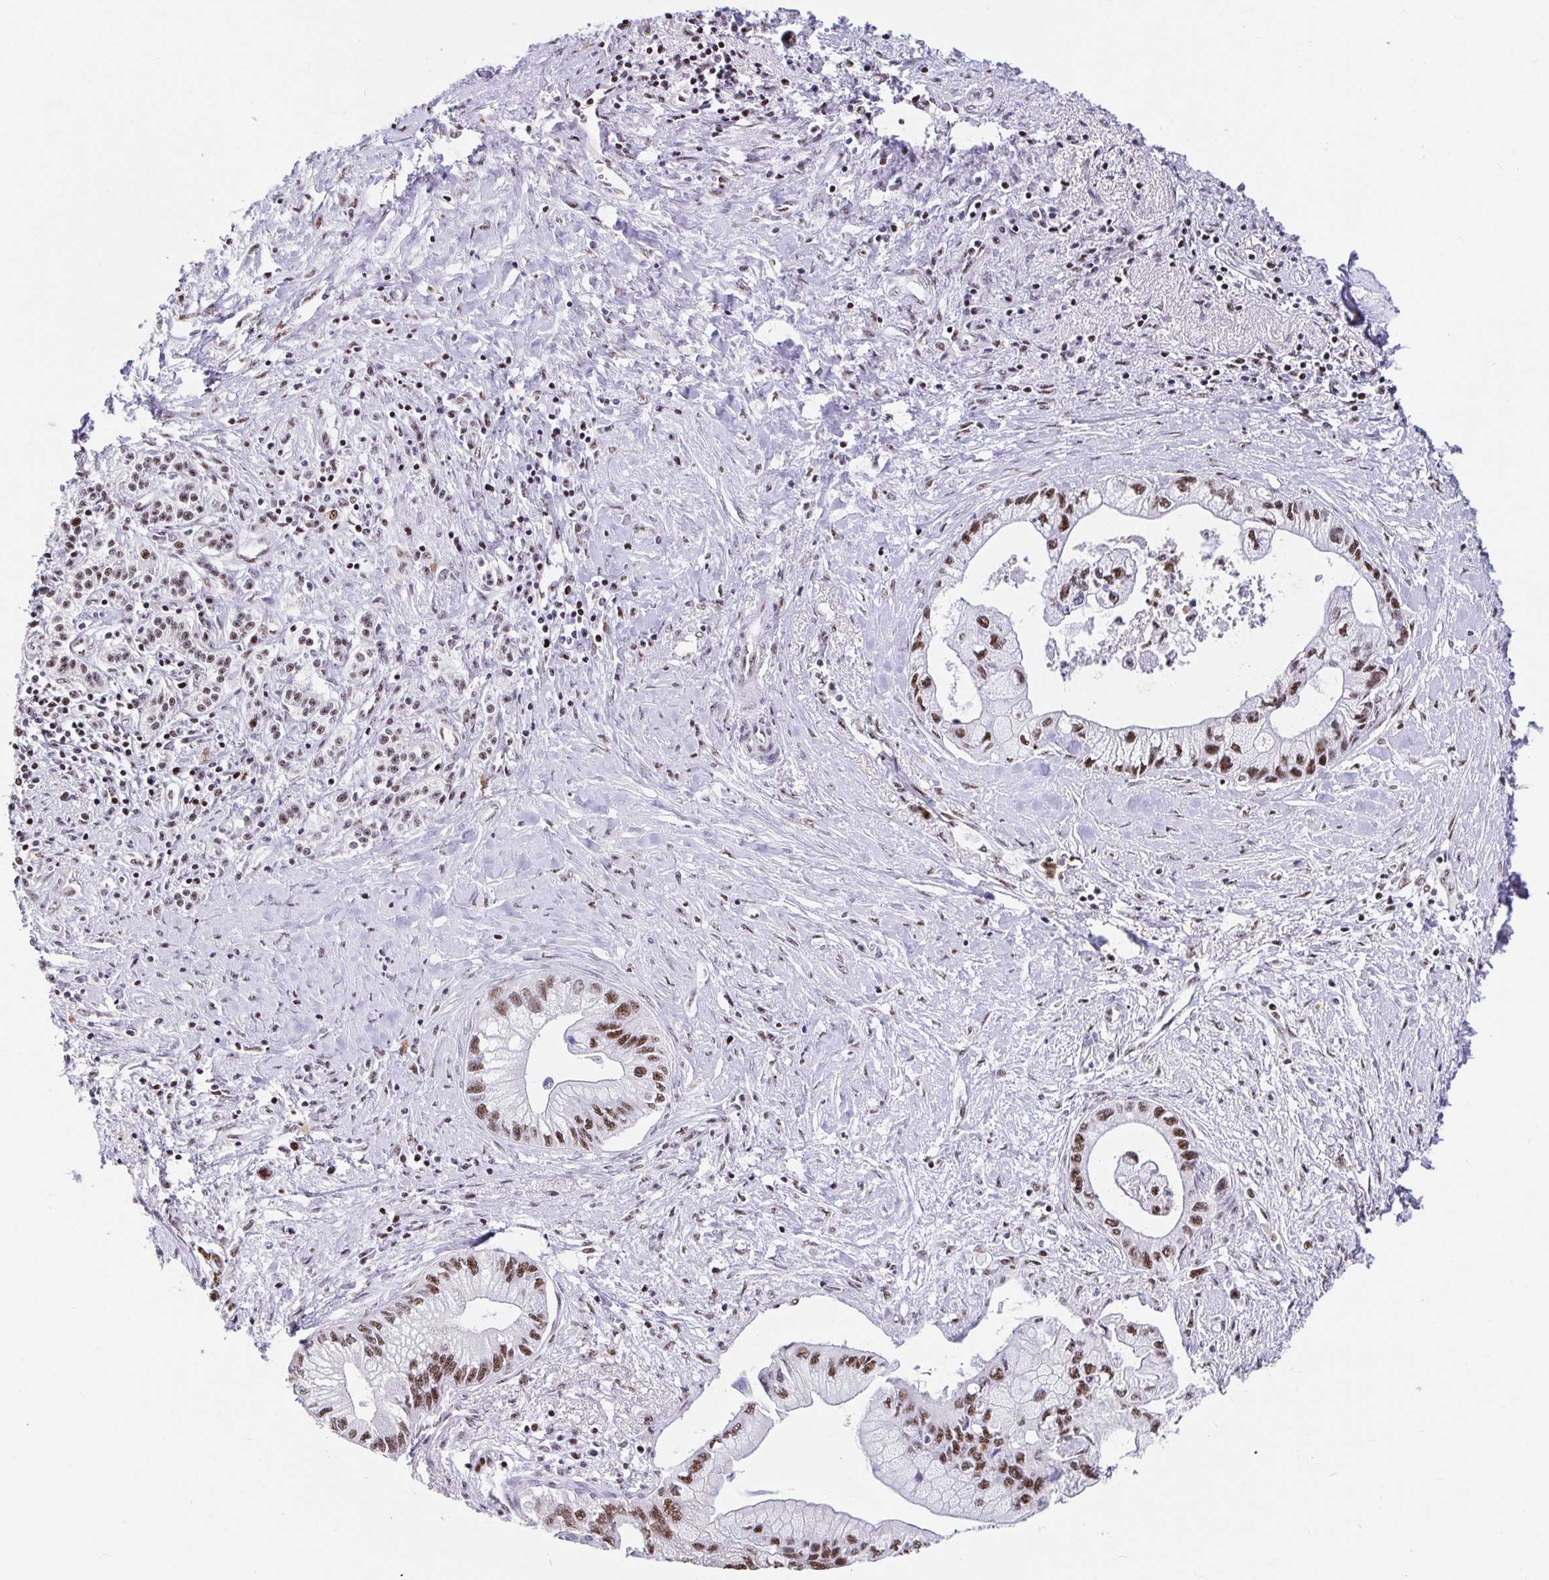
{"staining": {"intensity": "moderate", "quantity": ">75%", "location": "nuclear"}, "tissue": "pancreatic cancer", "cell_type": "Tumor cells", "image_type": "cancer", "snomed": [{"axis": "morphology", "description": "Adenocarcinoma, NOS"}, {"axis": "topography", "description": "Pancreas"}], "caption": "Brown immunohistochemical staining in pancreatic cancer displays moderate nuclear expression in approximately >75% of tumor cells.", "gene": "SETD5", "patient": {"sex": "male", "age": 61}}